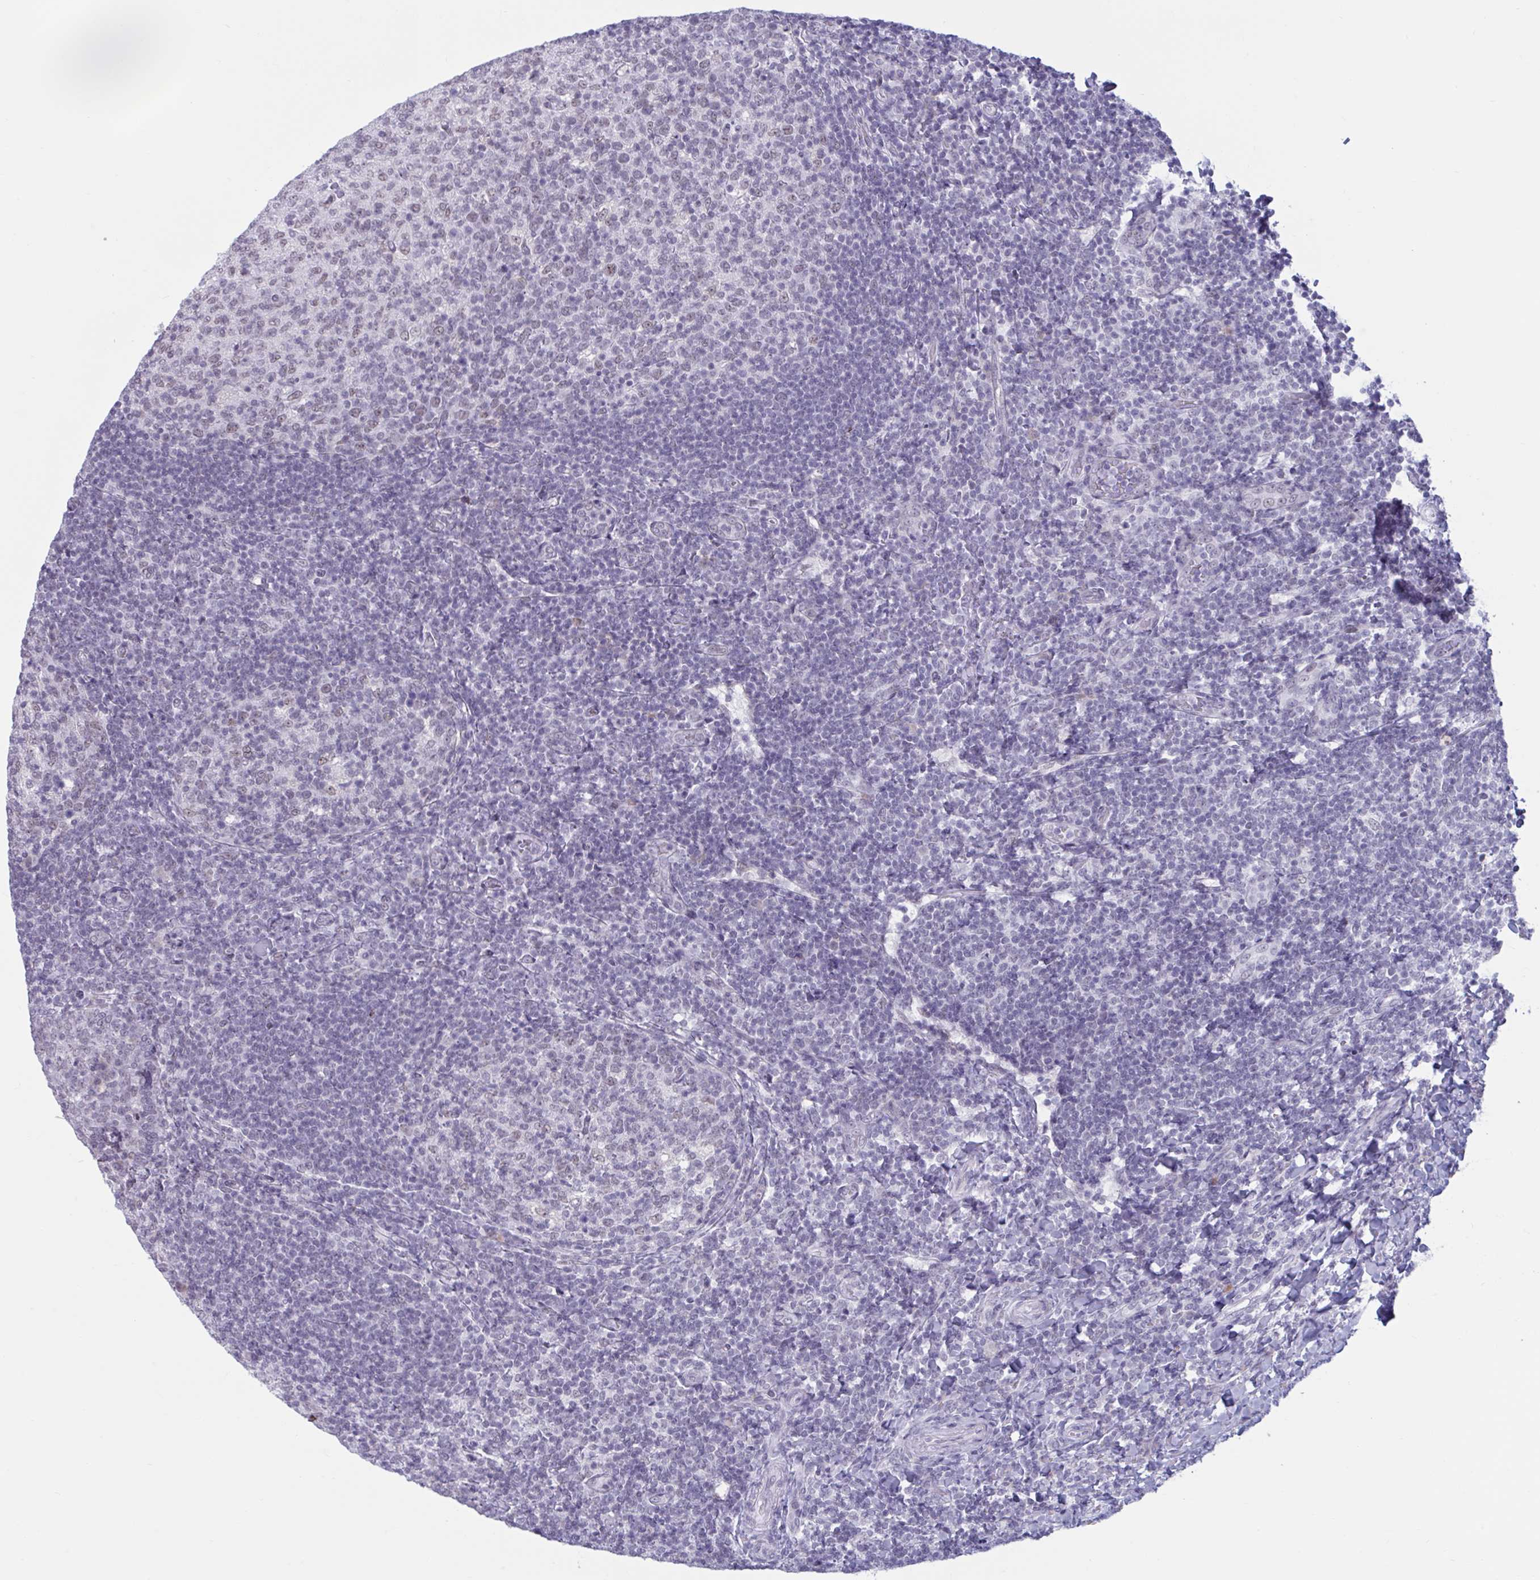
{"staining": {"intensity": "weak", "quantity": "<25%", "location": "nuclear"}, "tissue": "tonsil", "cell_type": "Germinal center cells", "image_type": "normal", "snomed": [{"axis": "morphology", "description": "Normal tissue, NOS"}, {"axis": "topography", "description": "Tonsil"}], "caption": "Immunohistochemistry (IHC) photomicrograph of normal human tonsil stained for a protein (brown), which shows no positivity in germinal center cells. (Stains: DAB IHC with hematoxylin counter stain, Microscopy: brightfield microscopy at high magnification).", "gene": "MSMB", "patient": {"sex": "female", "age": 10}}